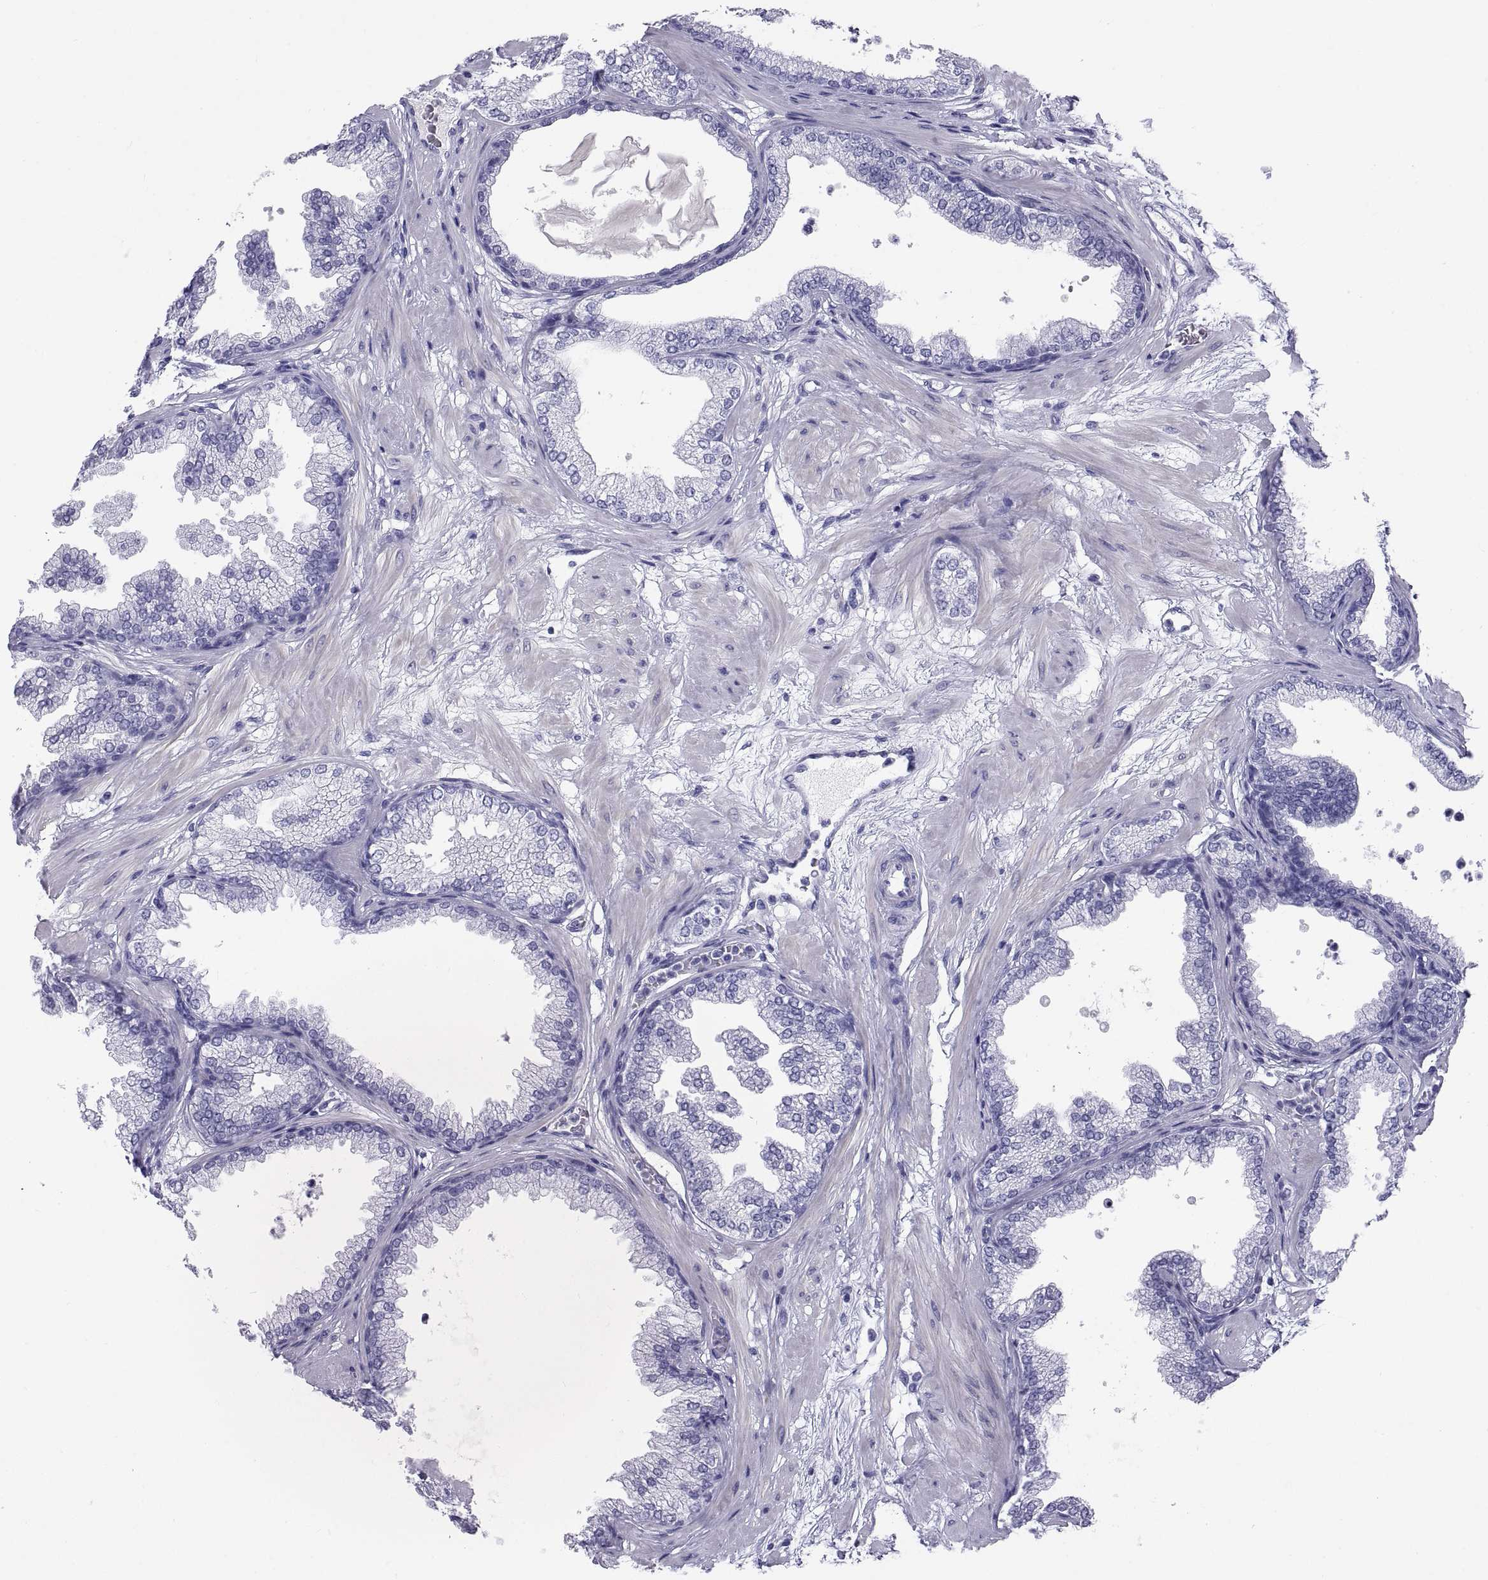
{"staining": {"intensity": "negative", "quantity": "none", "location": "none"}, "tissue": "prostate", "cell_type": "Glandular cells", "image_type": "normal", "snomed": [{"axis": "morphology", "description": "Normal tissue, NOS"}, {"axis": "topography", "description": "Prostate"}], "caption": "Glandular cells show no significant staining in benign prostate. (IHC, brightfield microscopy, high magnification).", "gene": "CT47A10", "patient": {"sex": "male", "age": 37}}